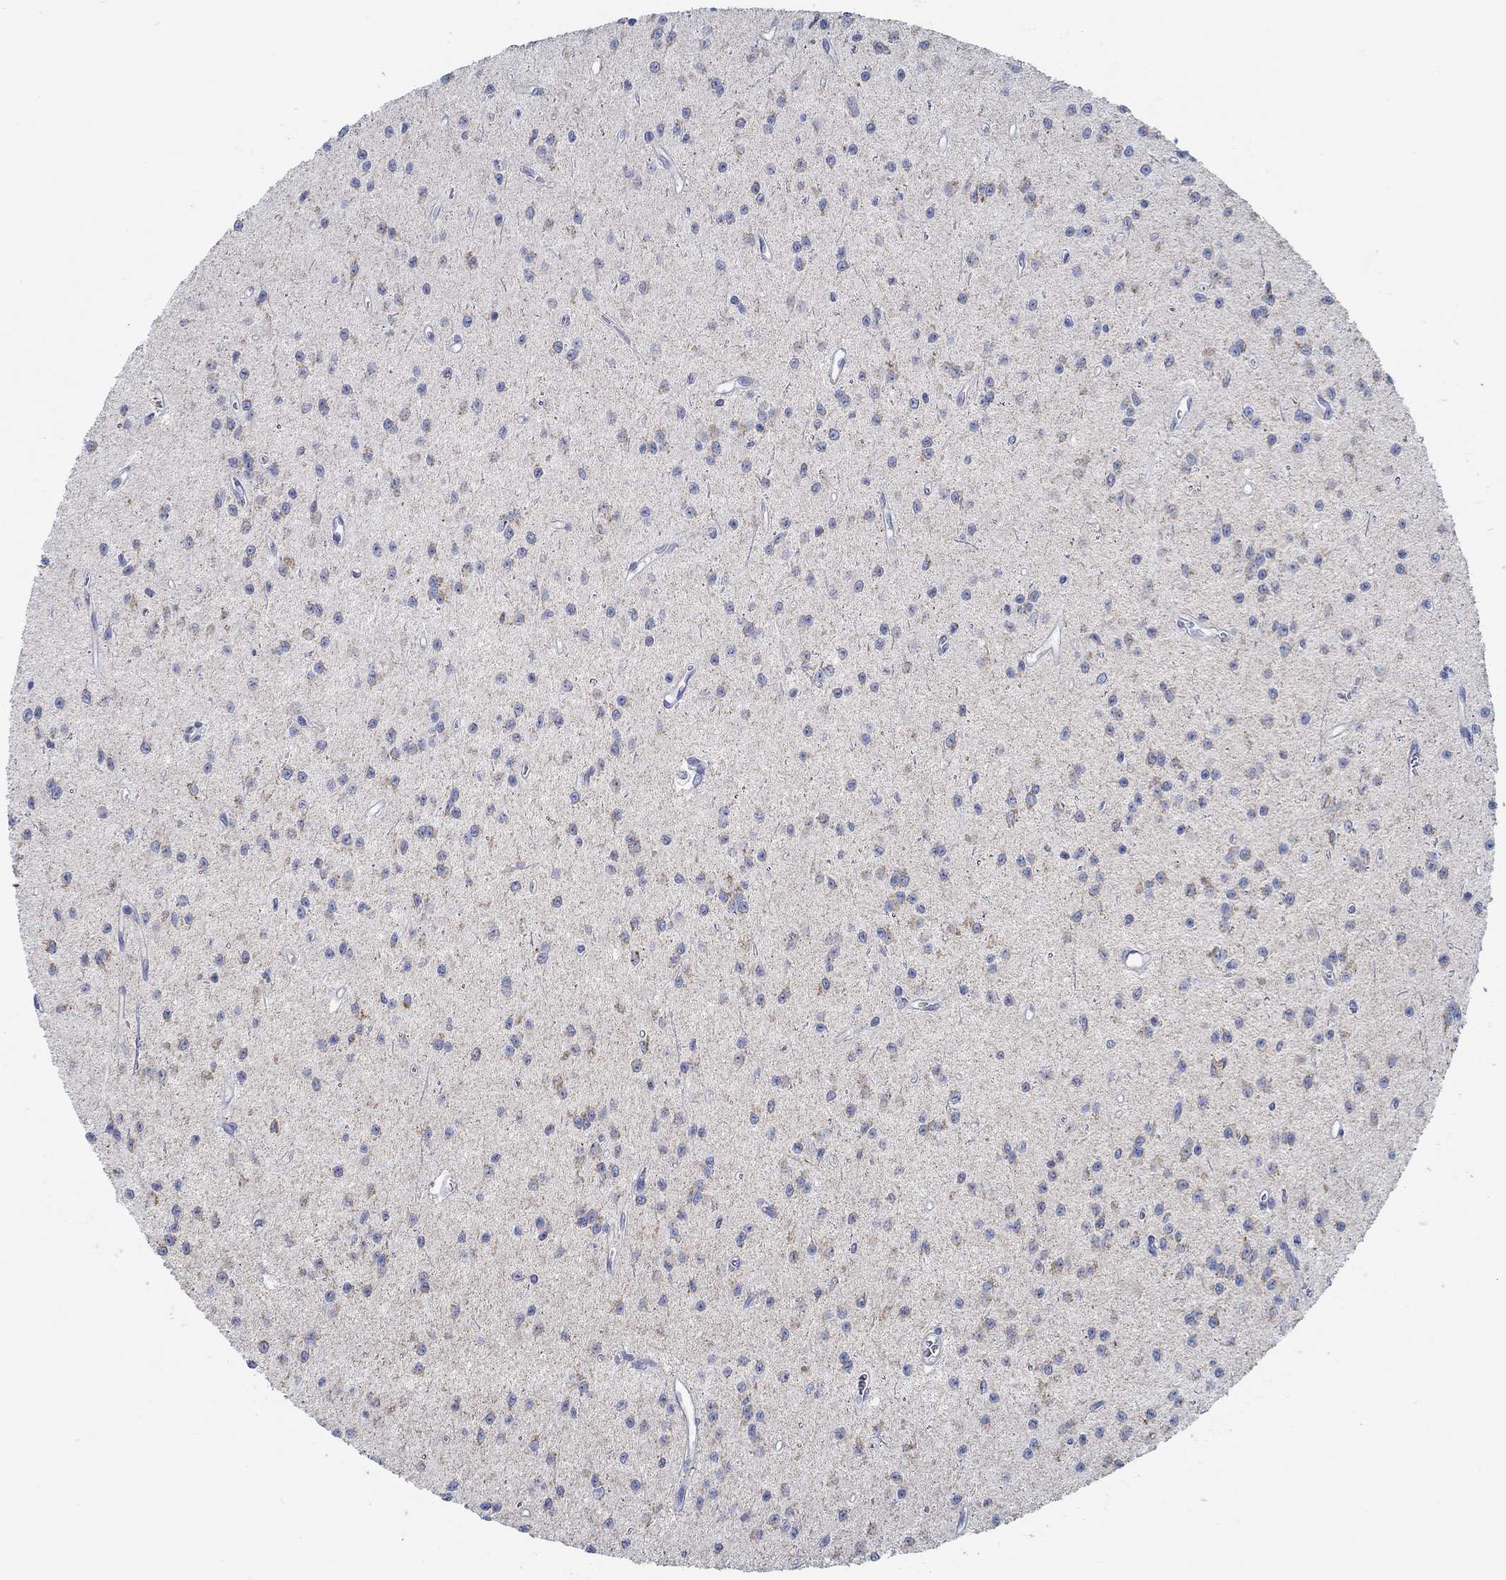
{"staining": {"intensity": "negative", "quantity": "none", "location": "none"}, "tissue": "glioma", "cell_type": "Tumor cells", "image_type": "cancer", "snomed": [{"axis": "morphology", "description": "Glioma, malignant, Low grade"}, {"axis": "topography", "description": "Brain"}], "caption": "This is a histopathology image of immunohistochemistry (IHC) staining of glioma, which shows no expression in tumor cells.", "gene": "GLOD5", "patient": {"sex": "female", "age": 45}}